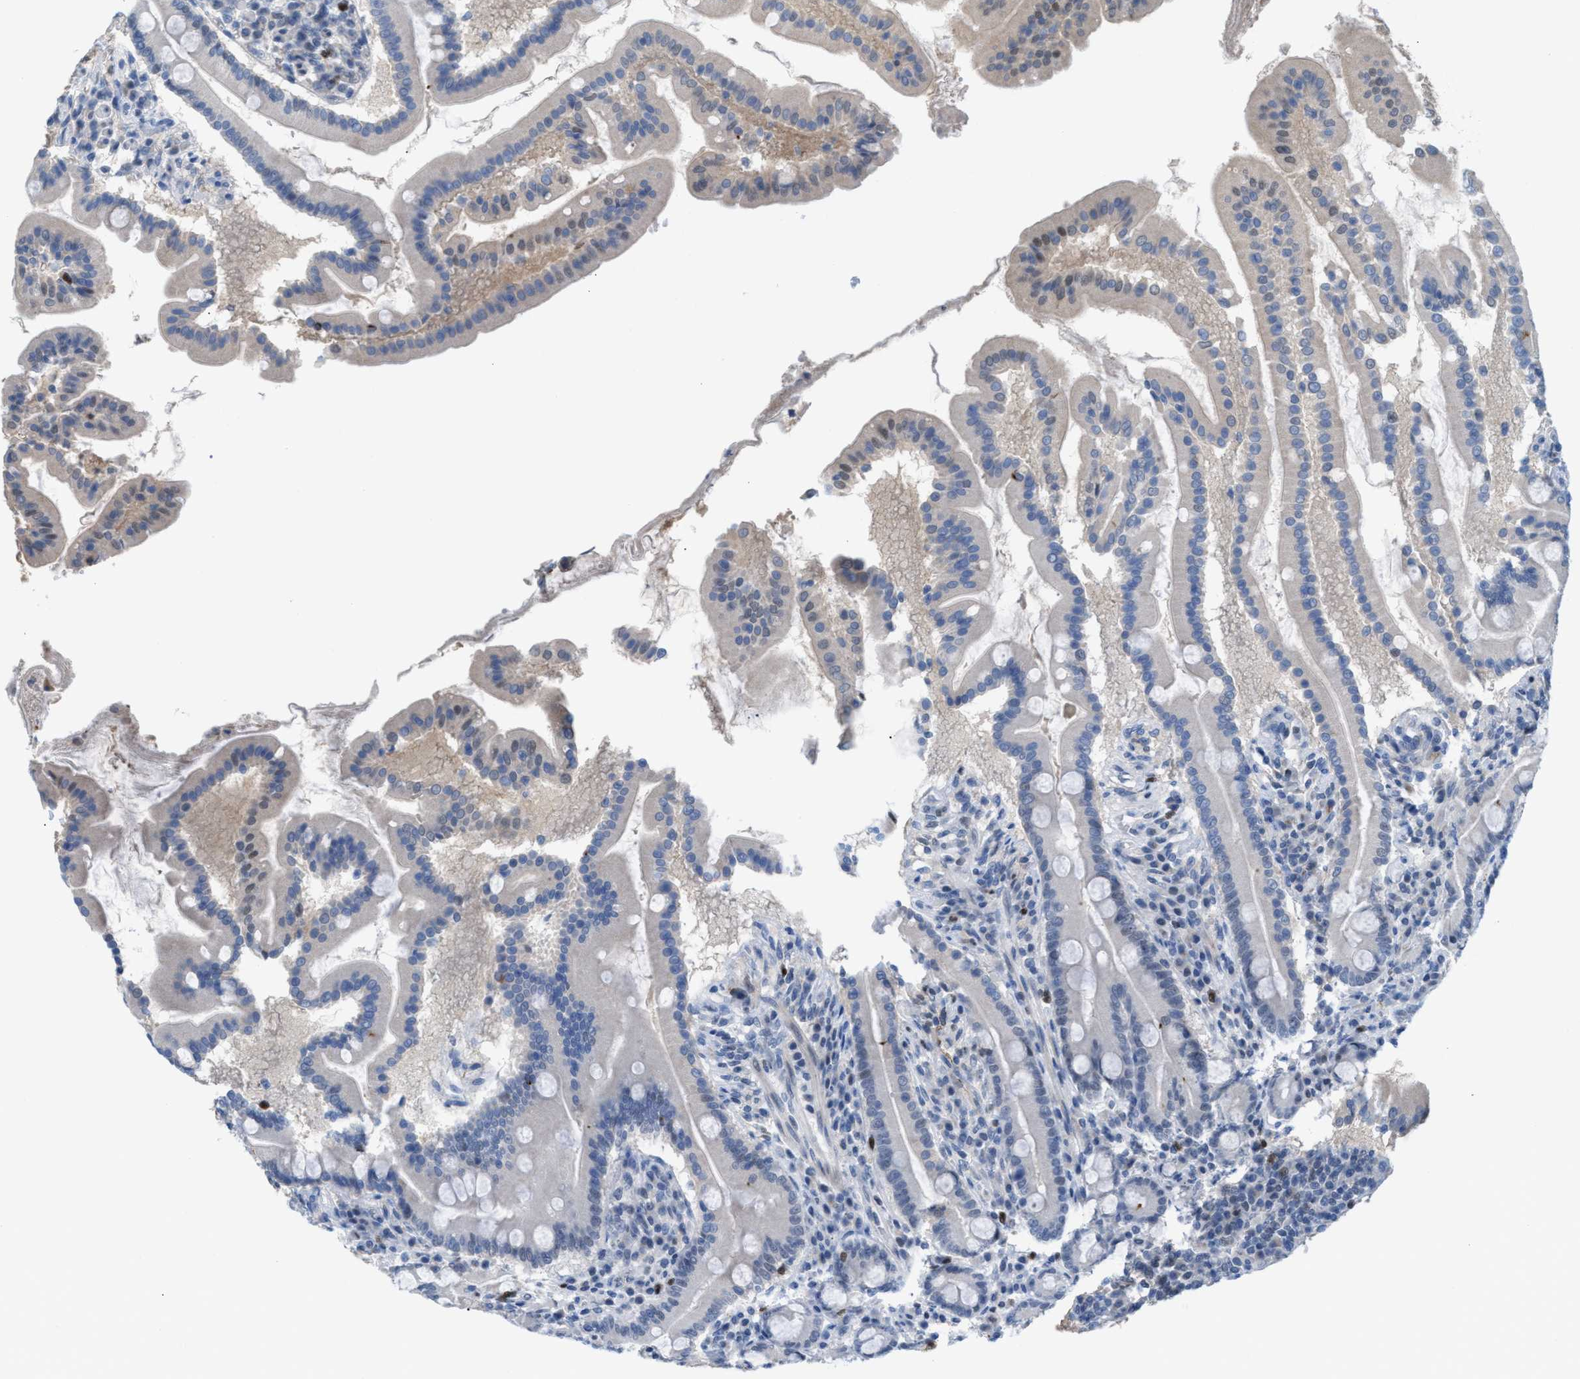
{"staining": {"intensity": "negative", "quantity": "none", "location": "none"}, "tissue": "duodenum", "cell_type": "Glandular cells", "image_type": "normal", "snomed": [{"axis": "morphology", "description": "Normal tissue, NOS"}, {"axis": "topography", "description": "Duodenum"}], "caption": "A photomicrograph of human duodenum is negative for staining in glandular cells. (DAB IHC with hematoxylin counter stain).", "gene": "PPM1D", "patient": {"sex": "male", "age": 50}}